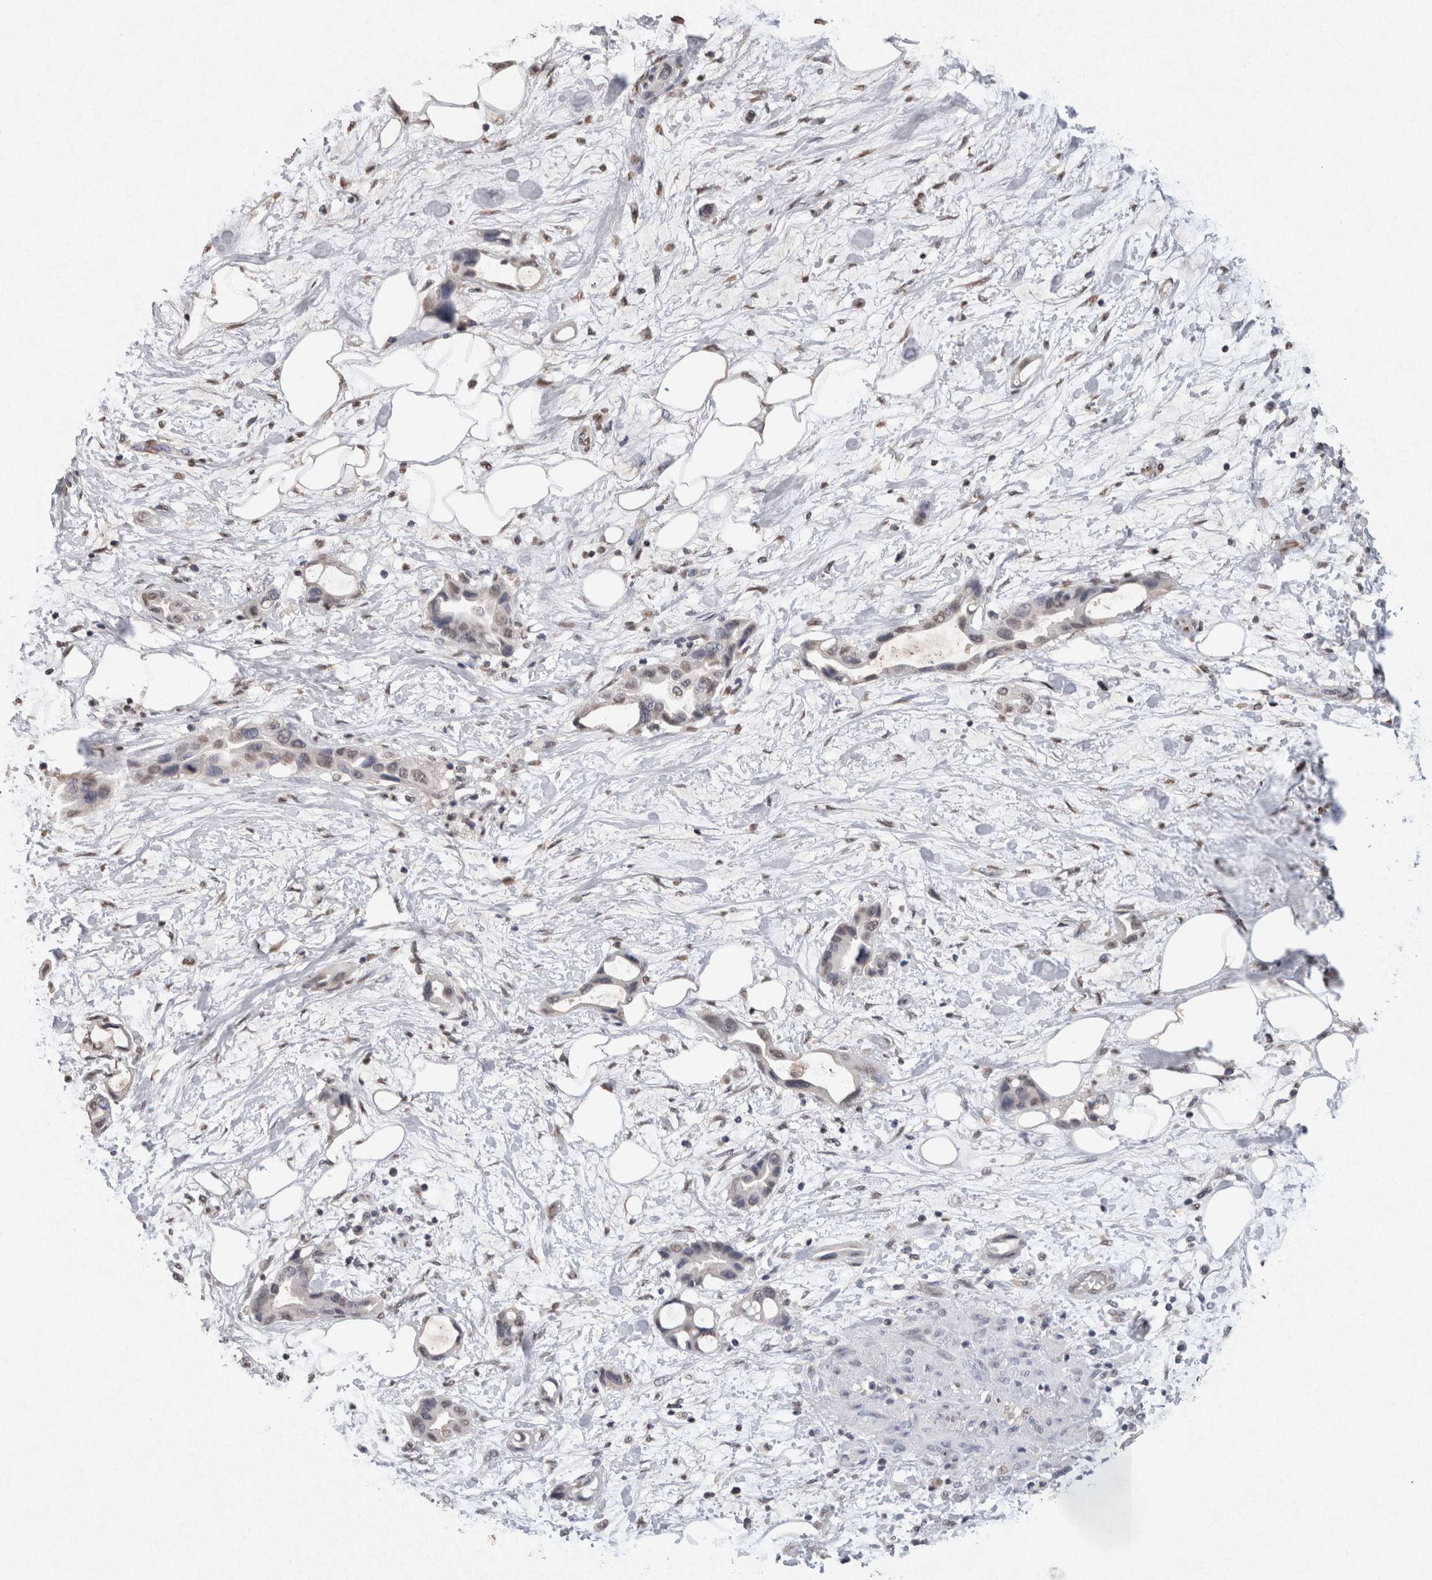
{"staining": {"intensity": "weak", "quantity": ">75%", "location": "nuclear"}, "tissue": "pancreatic cancer", "cell_type": "Tumor cells", "image_type": "cancer", "snomed": [{"axis": "morphology", "description": "Adenocarcinoma, NOS"}, {"axis": "topography", "description": "Pancreas"}], "caption": "DAB immunohistochemical staining of pancreatic adenocarcinoma exhibits weak nuclear protein expression in approximately >75% of tumor cells.", "gene": "FABP7", "patient": {"sex": "female", "age": 57}}